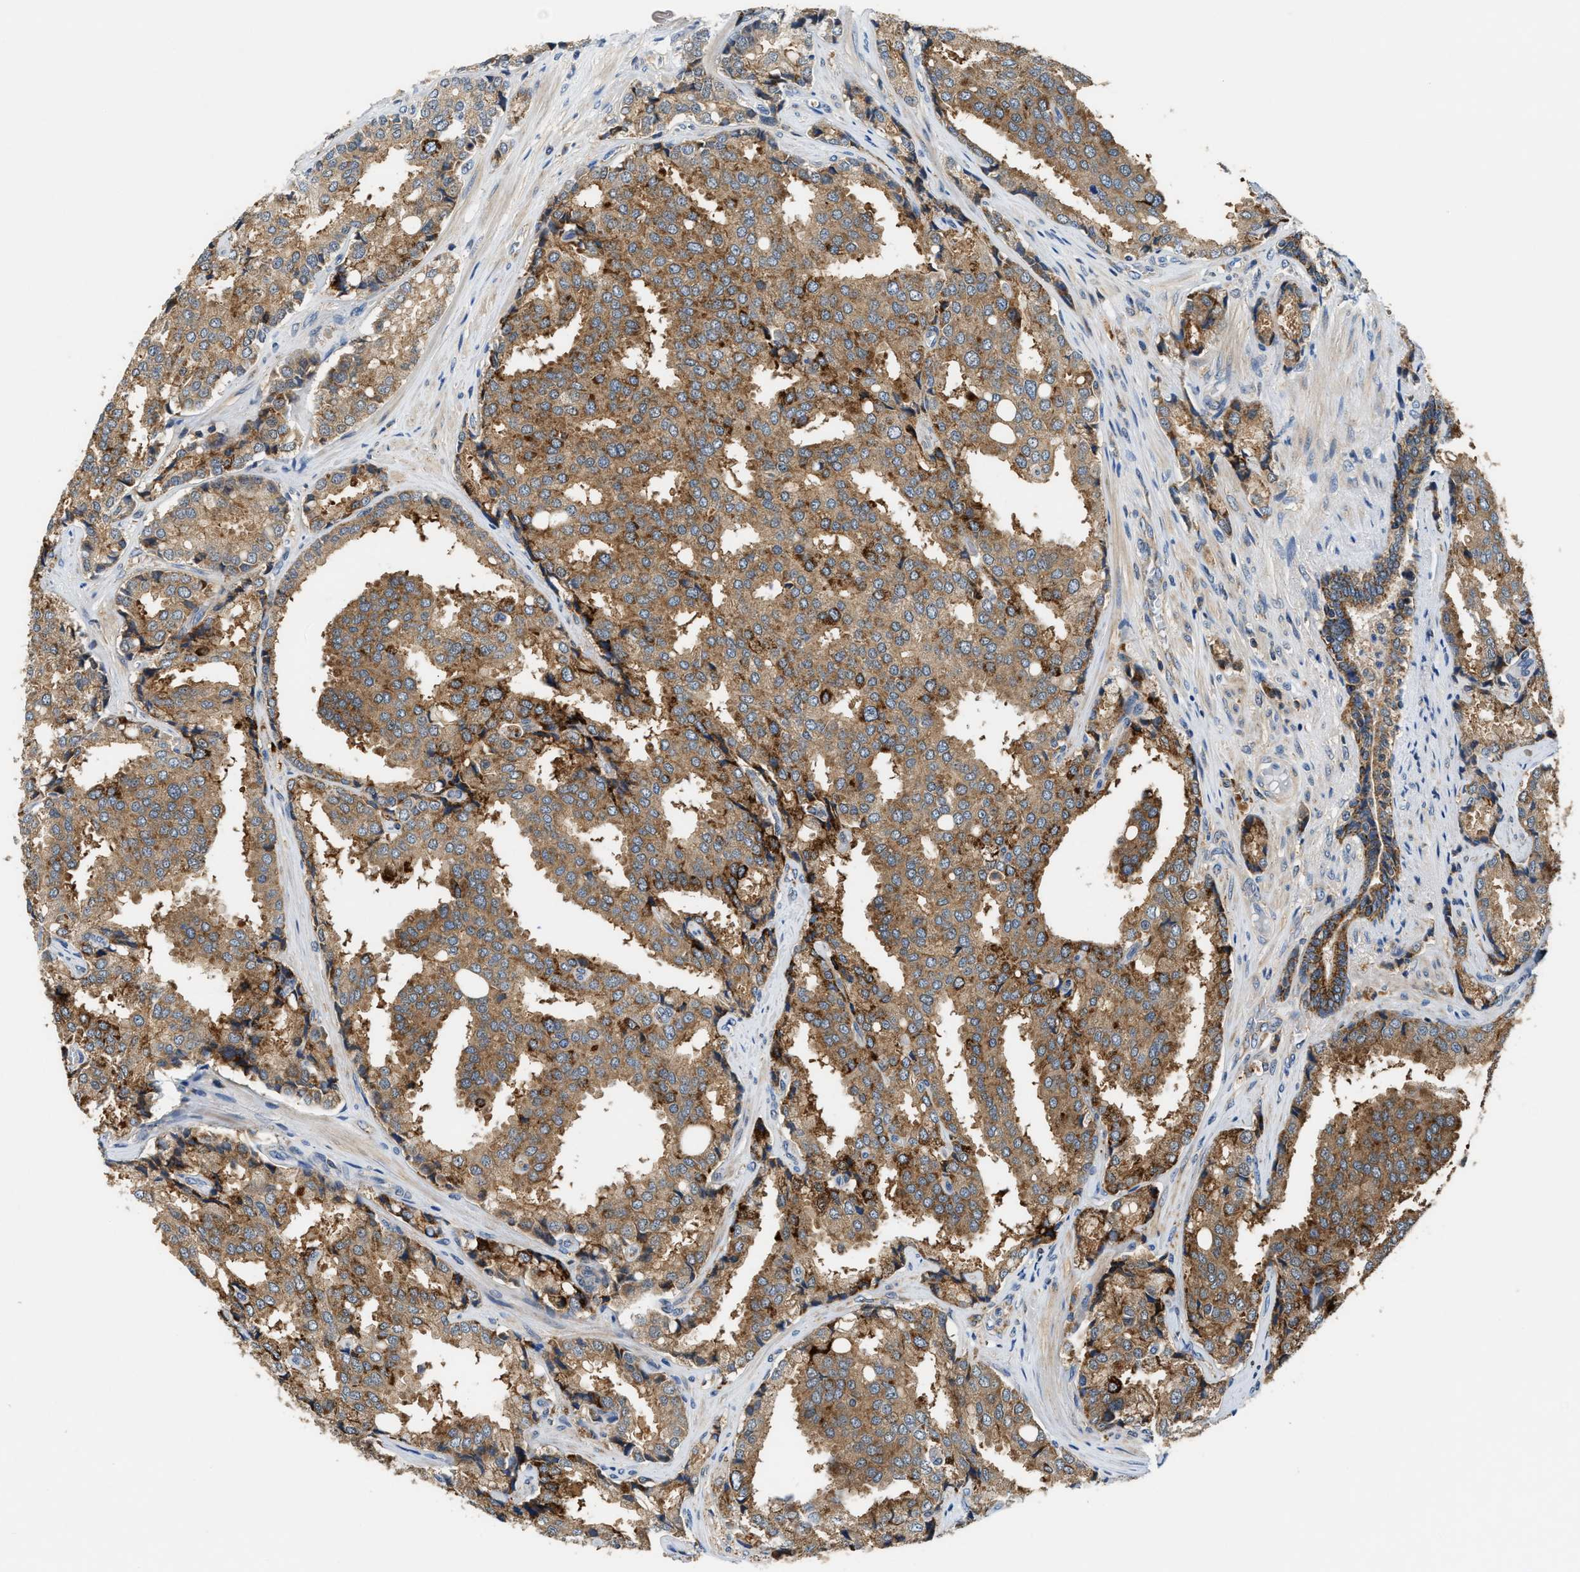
{"staining": {"intensity": "moderate", "quantity": ">75%", "location": "cytoplasmic/membranous"}, "tissue": "prostate cancer", "cell_type": "Tumor cells", "image_type": "cancer", "snomed": [{"axis": "morphology", "description": "Adenocarcinoma, High grade"}, {"axis": "topography", "description": "Prostate"}], "caption": "Protein expression by IHC exhibits moderate cytoplasmic/membranous expression in about >75% of tumor cells in prostate high-grade adenocarcinoma. The protein is shown in brown color, while the nuclei are stained blue.", "gene": "CCM2", "patient": {"sex": "male", "age": 50}}